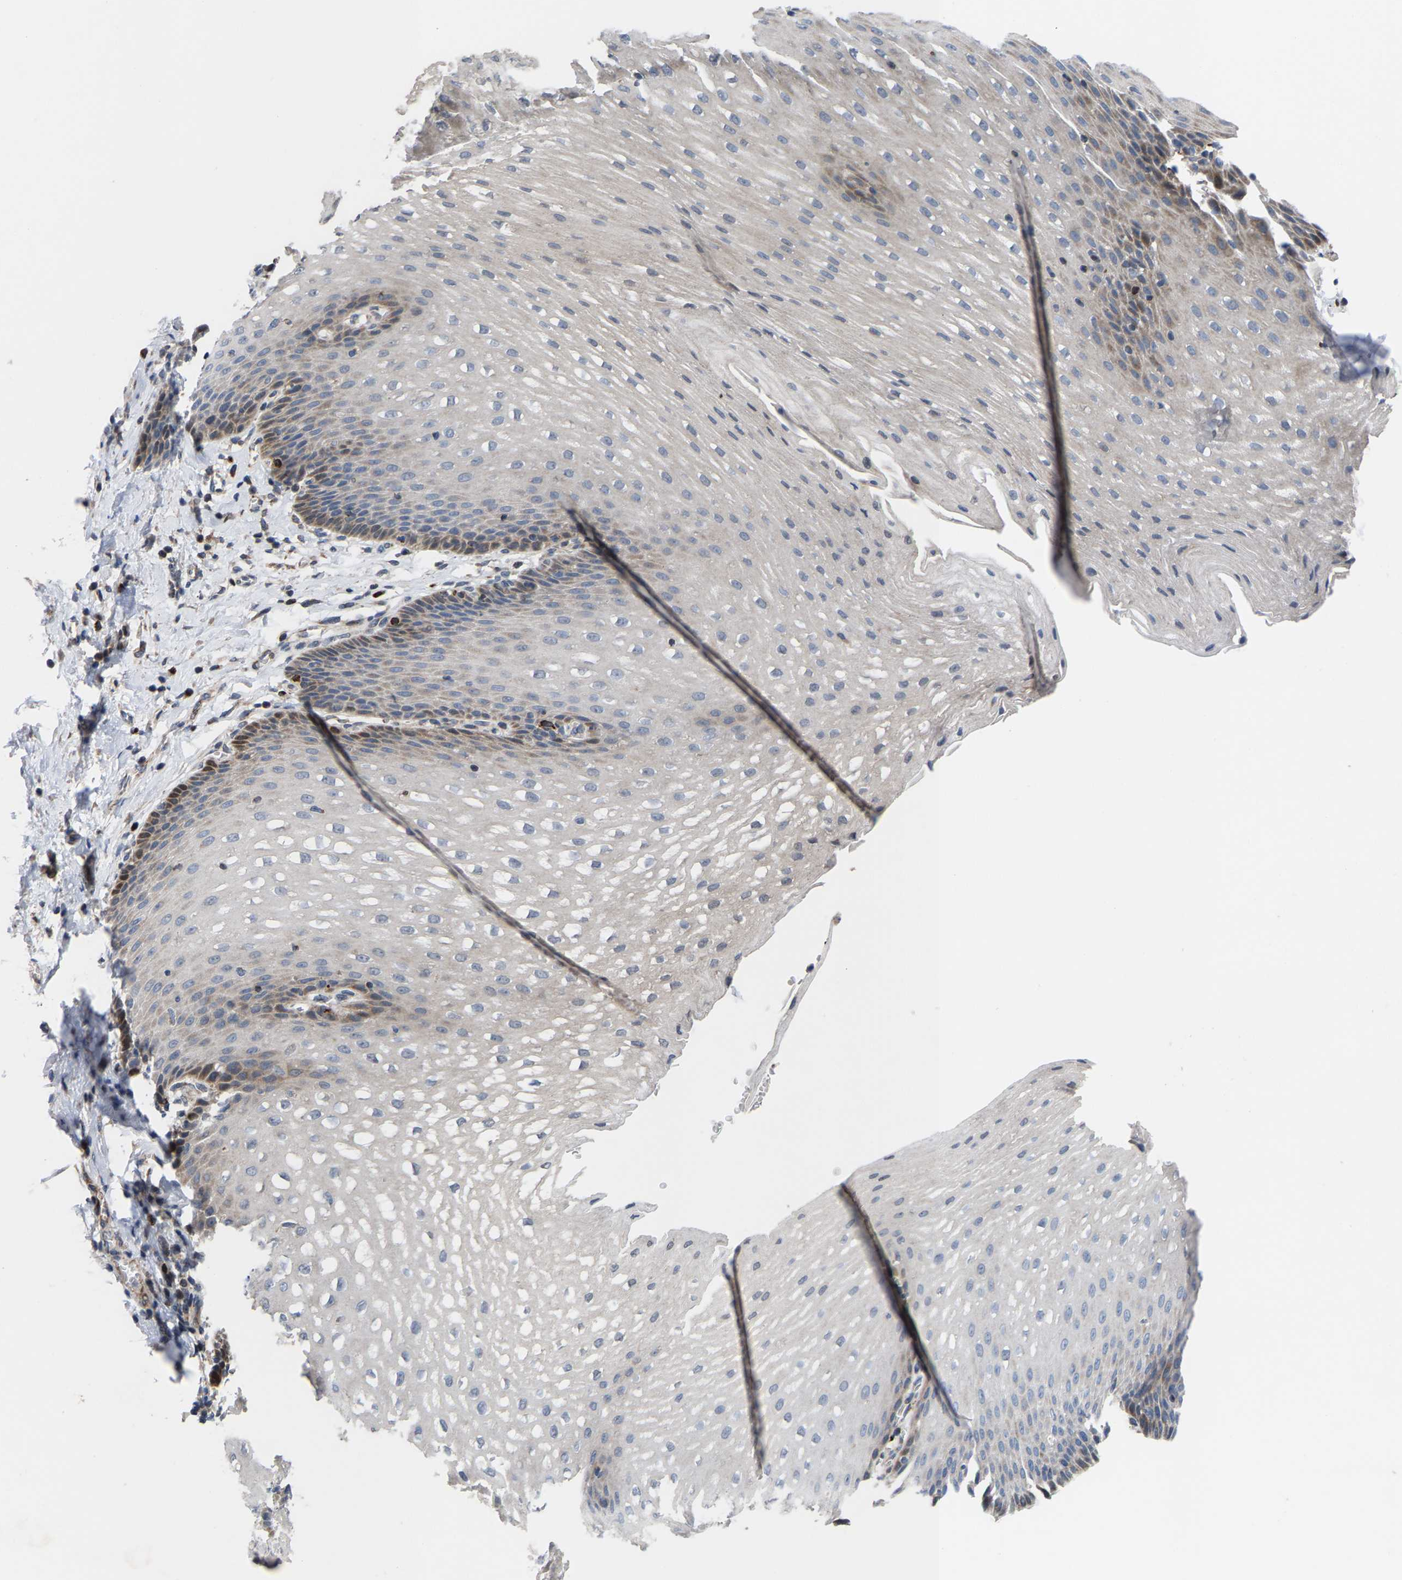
{"staining": {"intensity": "strong", "quantity": "<25%", "location": "cytoplasmic/membranous,nuclear"}, "tissue": "esophagus", "cell_type": "Squamous epithelial cells", "image_type": "normal", "snomed": [{"axis": "morphology", "description": "Normal tissue, NOS"}, {"axis": "topography", "description": "Esophagus"}], "caption": "Benign esophagus demonstrates strong cytoplasmic/membranous,nuclear staining in about <25% of squamous epithelial cells, visualized by immunohistochemistry. (DAB = brown stain, brightfield microscopy at high magnification).", "gene": "TDRKH", "patient": {"sex": "male", "age": 48}}